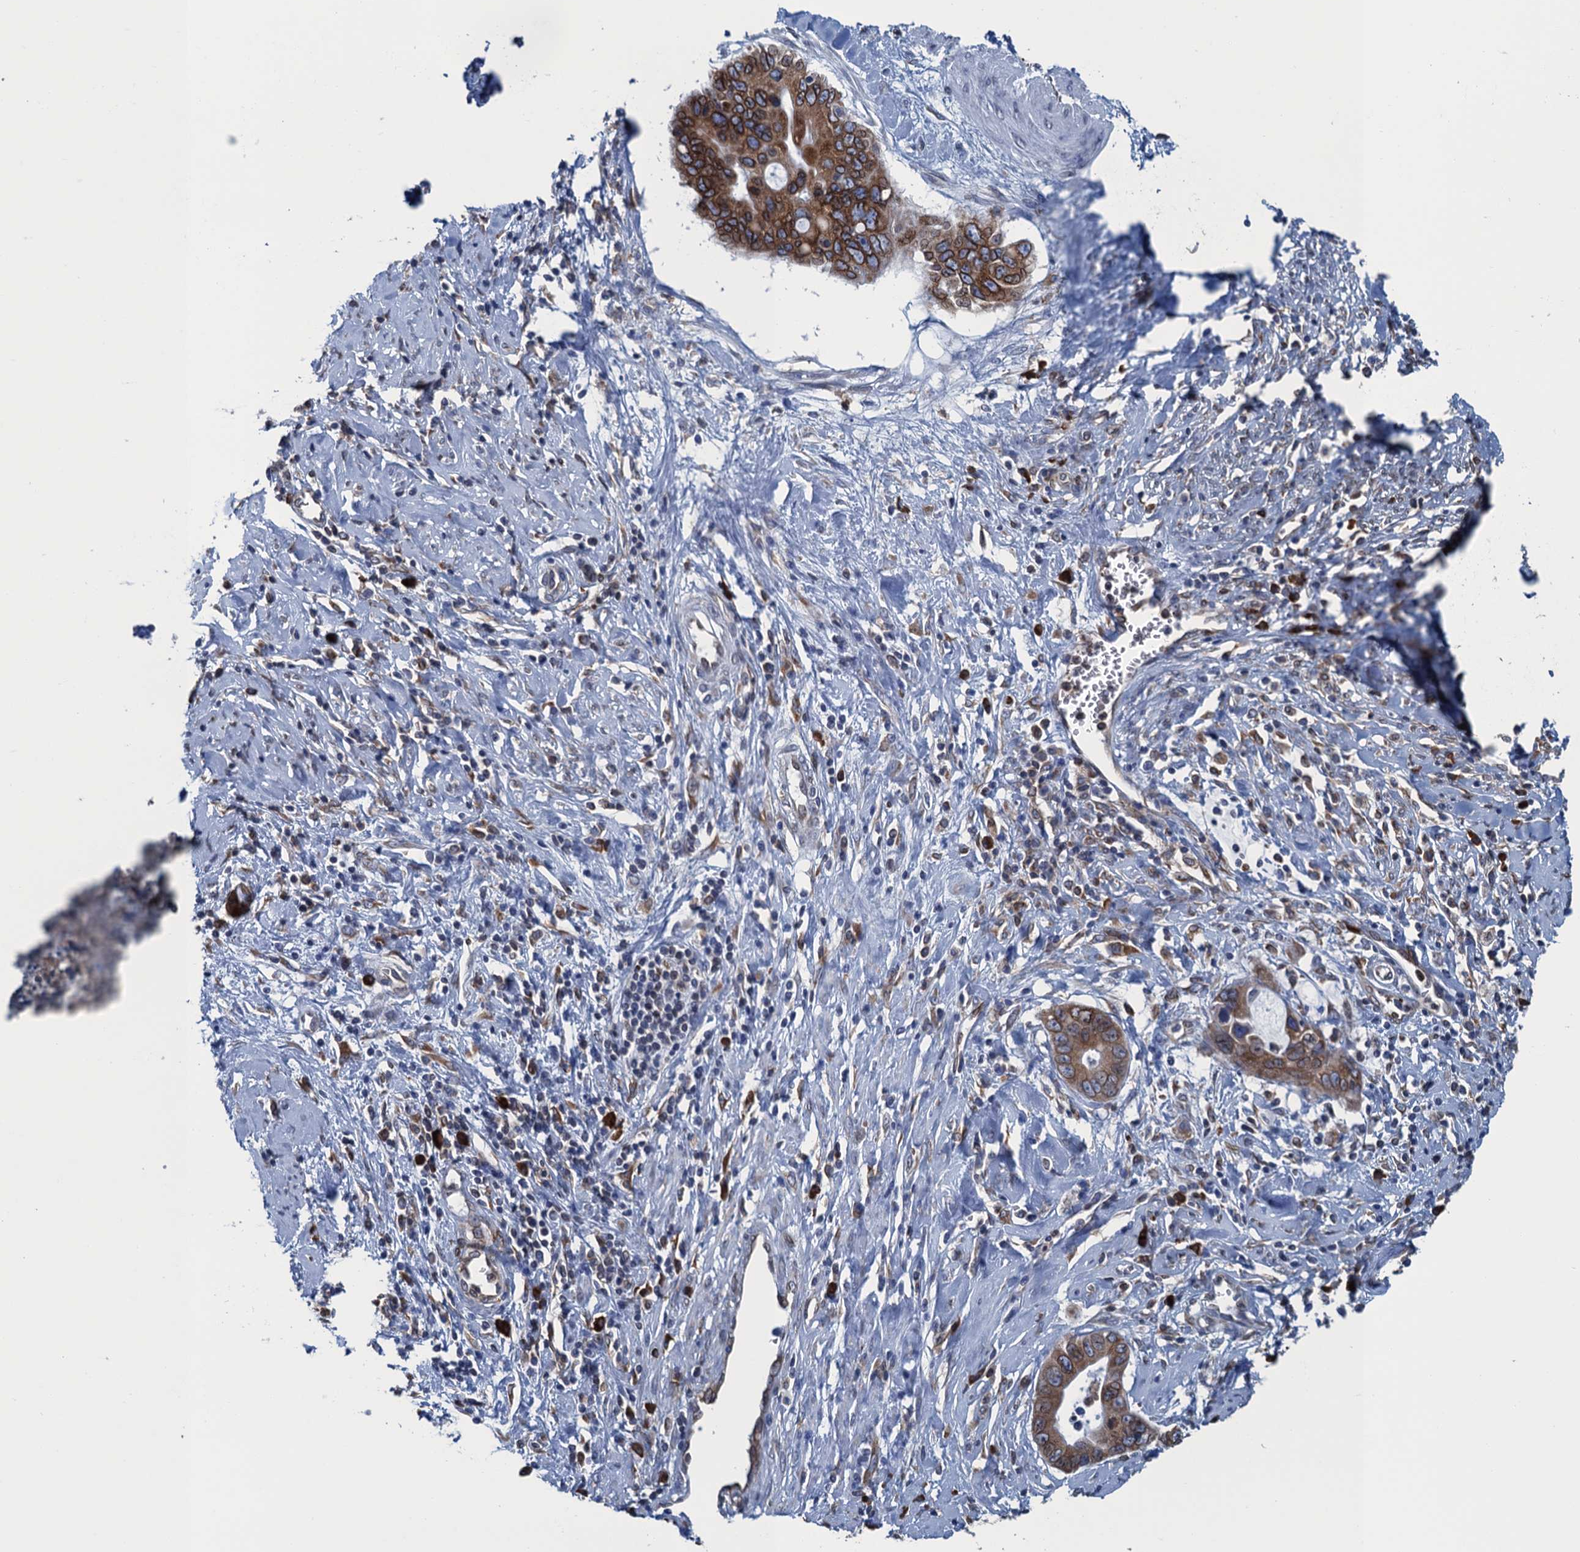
{"staining": {"intensity": "moderate", "quantity": "25%-75%", "location": "cytoplasmic/membranous"}, "tissue": "cervical cancer", "cell_type": "Tumor cells", "image_type": "cancer", "snomed": [{"axis": "morphology", "description": "Adenocarcinoma, NOS"}, {"axis": "topography", "description": "Cervix"}], "caption": "This is a micrograph of immunohistochemistry (IHC) staining of cervical cancer, which shows moderate expression in the cytoplasmic/membranous of tumor cells.", "gene": "TMEM205", "patient": {"sex": "female", "age": 44}}